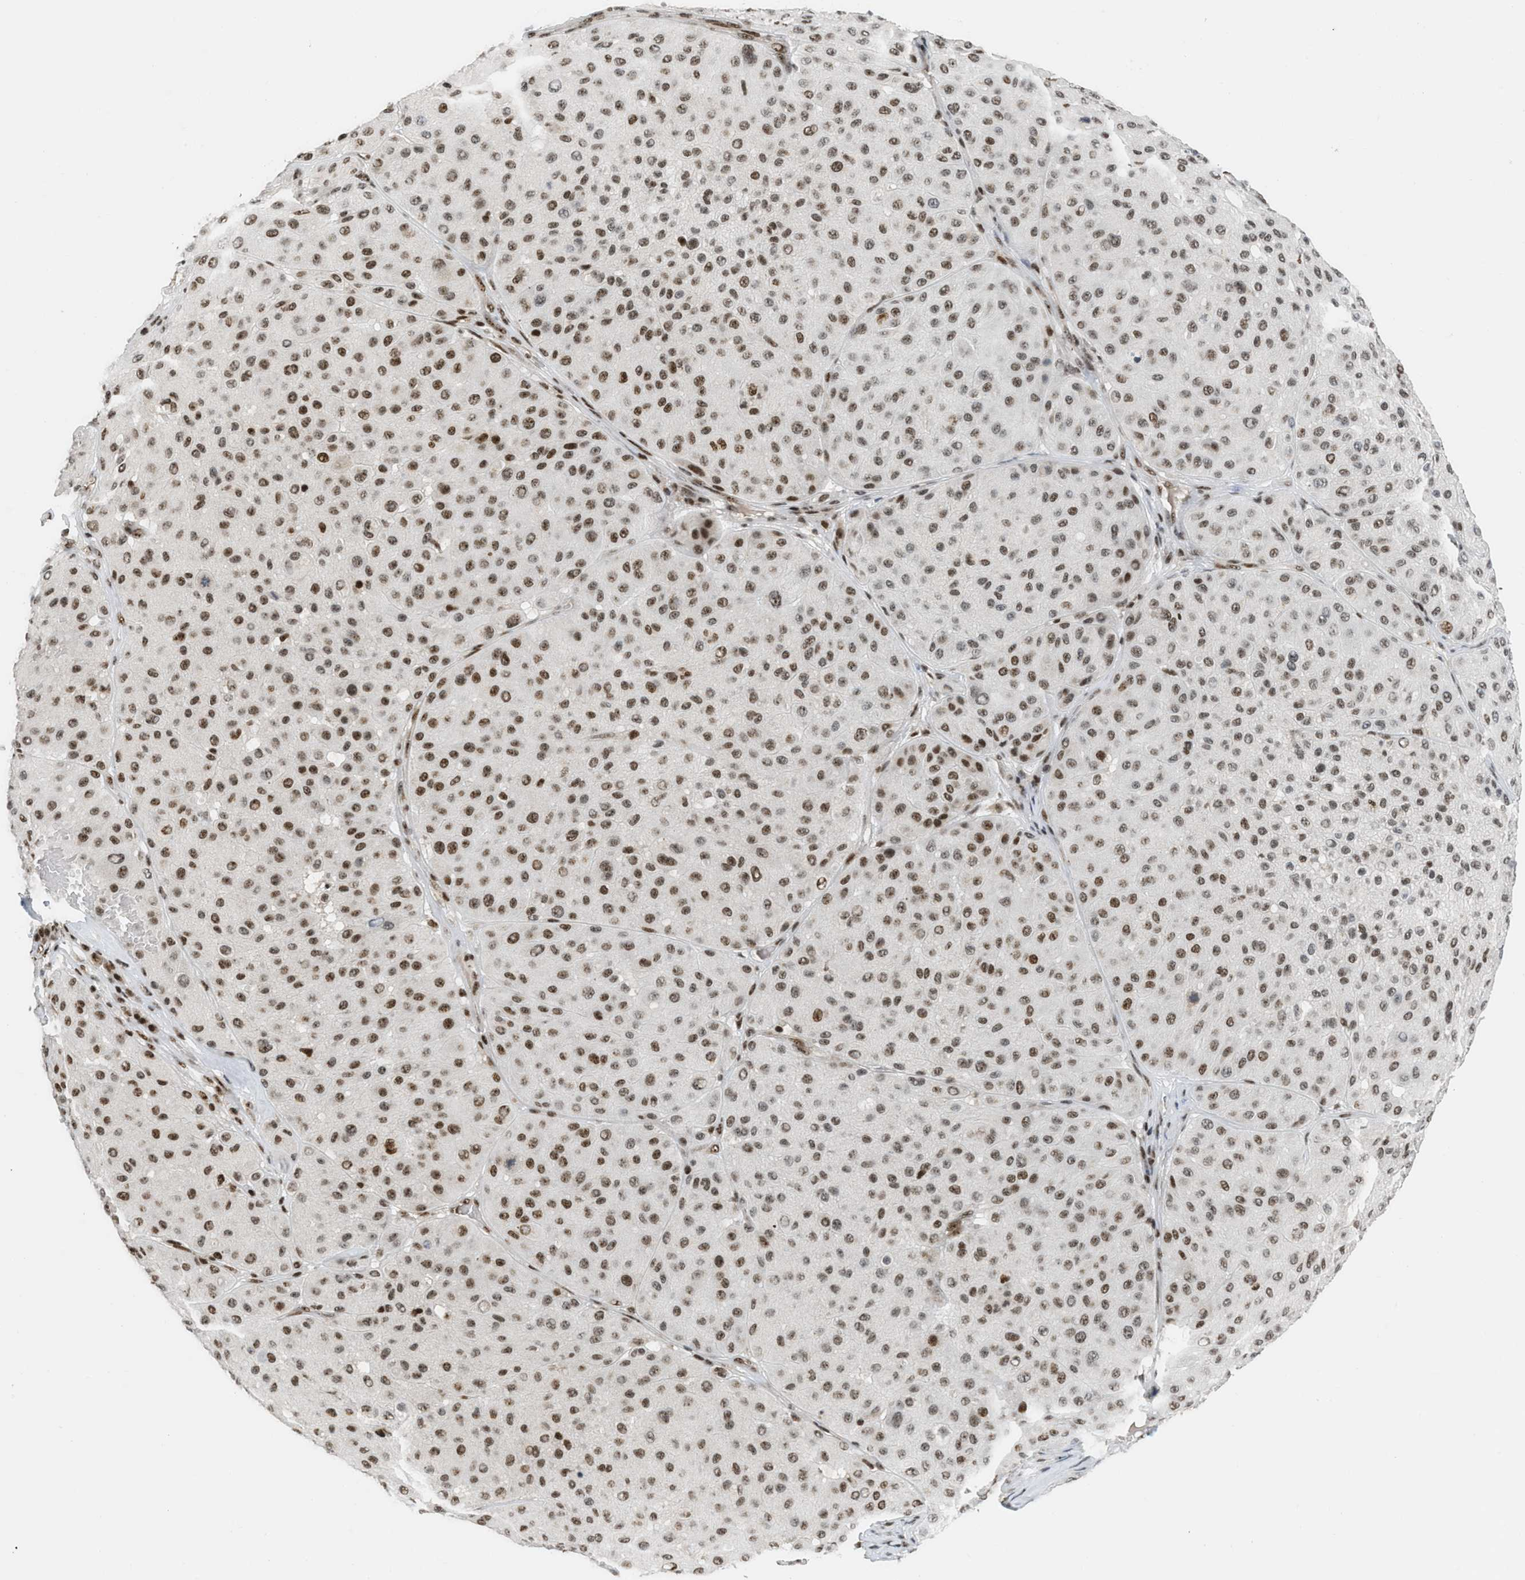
{"staining": {"intensity": "strong", "quantity": ">75%", "location": "nuclear"}, "tissue": "melanoma", "cell_type": "Tumor cells", "image_type": "cancer", "snomed": [{"axis": "morphology", "description": "Normal tissue, NOS"}, {"axis": "morphology", "description": "Malignant melanoma, Metastatic site"}, {"axis": "topography", "description": "Skin"}], "caption": "Human melanoma stained with a protein marker displays strong staining in tumor cells.", "gene": "RAD51B", "patient": {"sex": "male", "age": 41}}